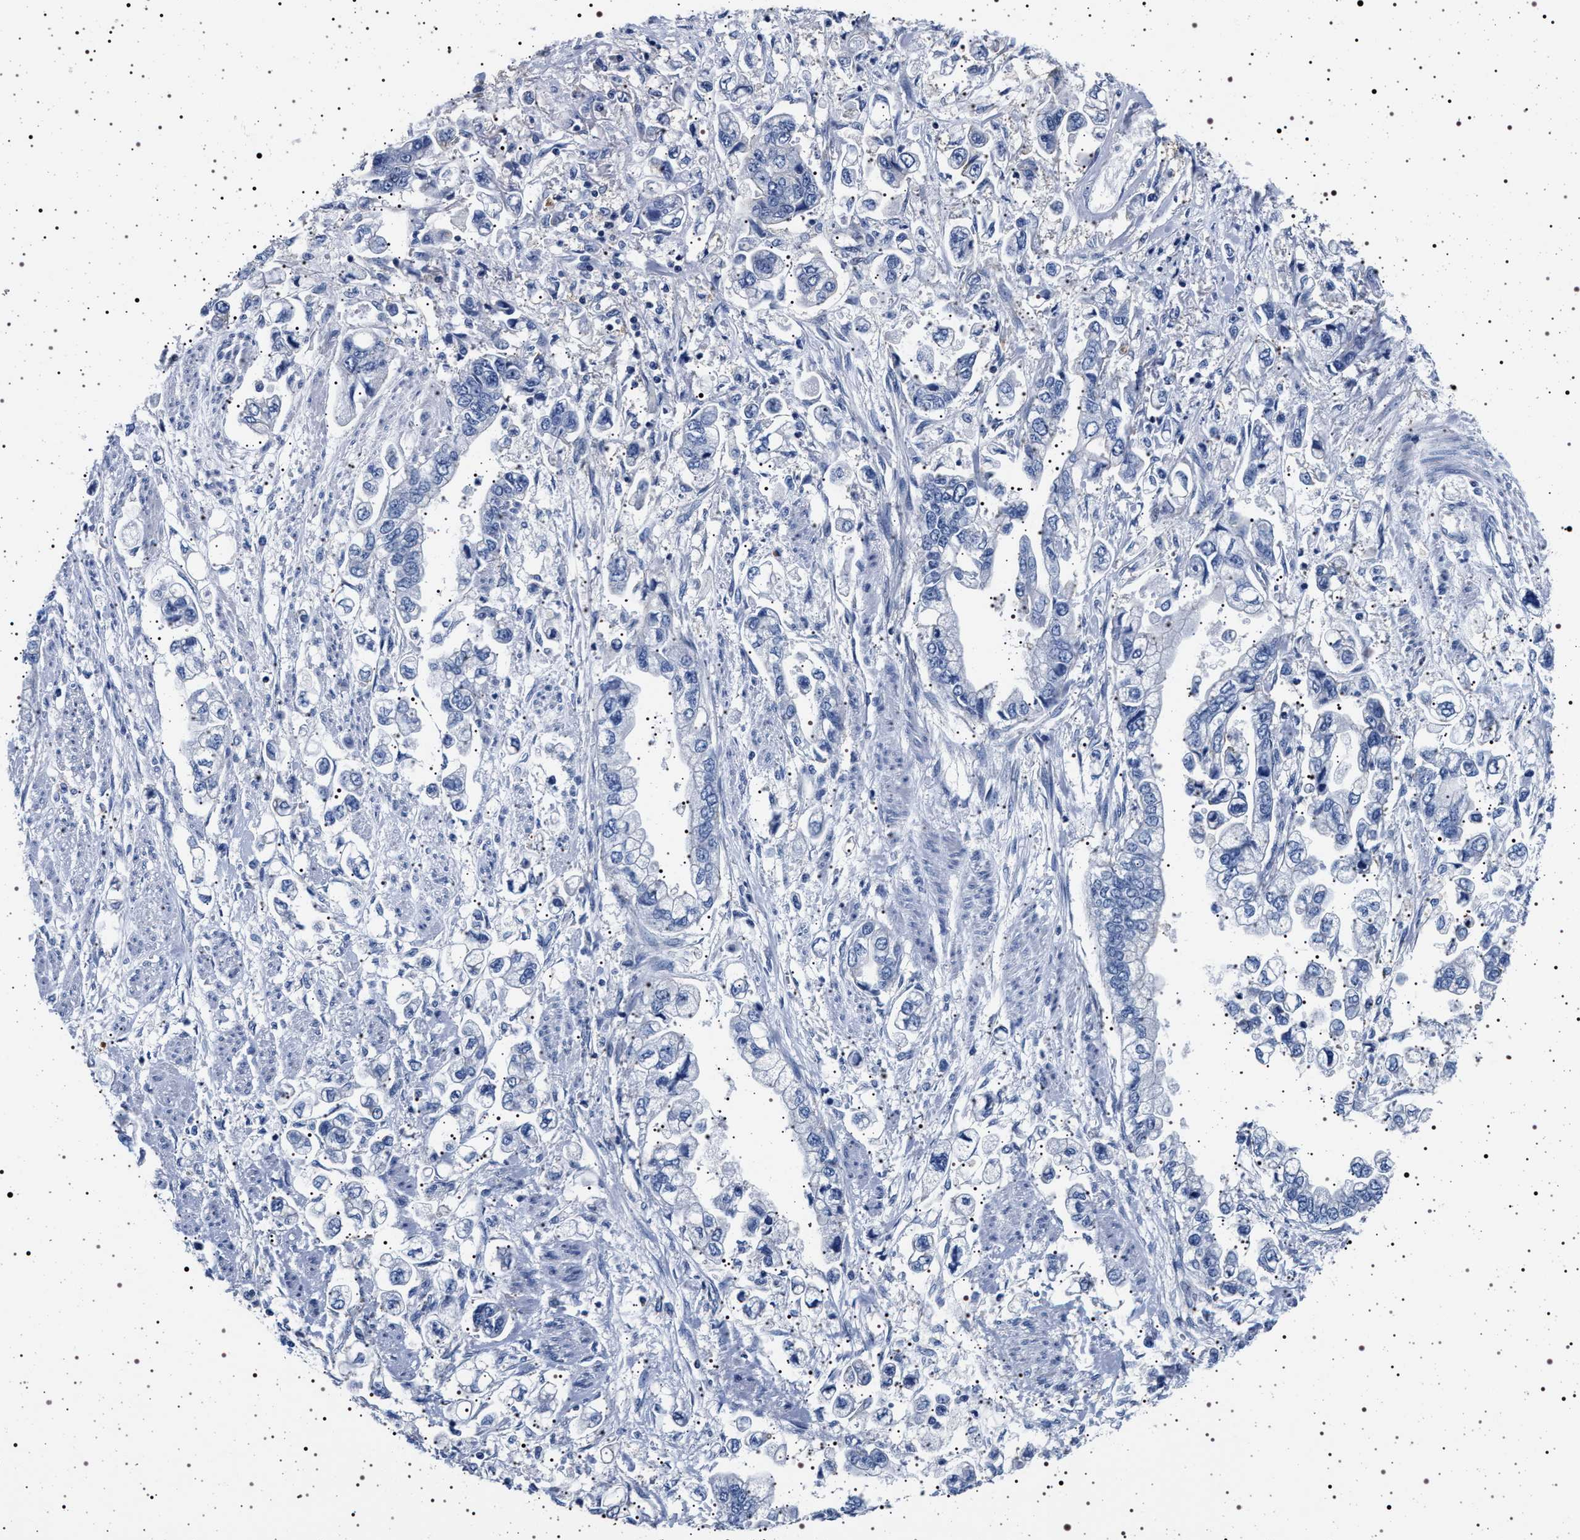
{"staining": {"intensity": "negative", "quantity": "none", "location": "none"}, "tissue": "stomach cancer", "cell_type": "Tumor cells", "image_type": "cancer", "snomed": [{"axis": "morphology", "description": "Normal tissue, NOS"}, {"axis": "morphology", "description": "Adenocarcinoma, NOS"}, {"axis": "topography", "description": "Stomach"}], "caption": "IHC of stomach cancer shows no staining in tumor cells.", "gene": "HSD17B1", "patient": {"sex": "male", "age": 62}}